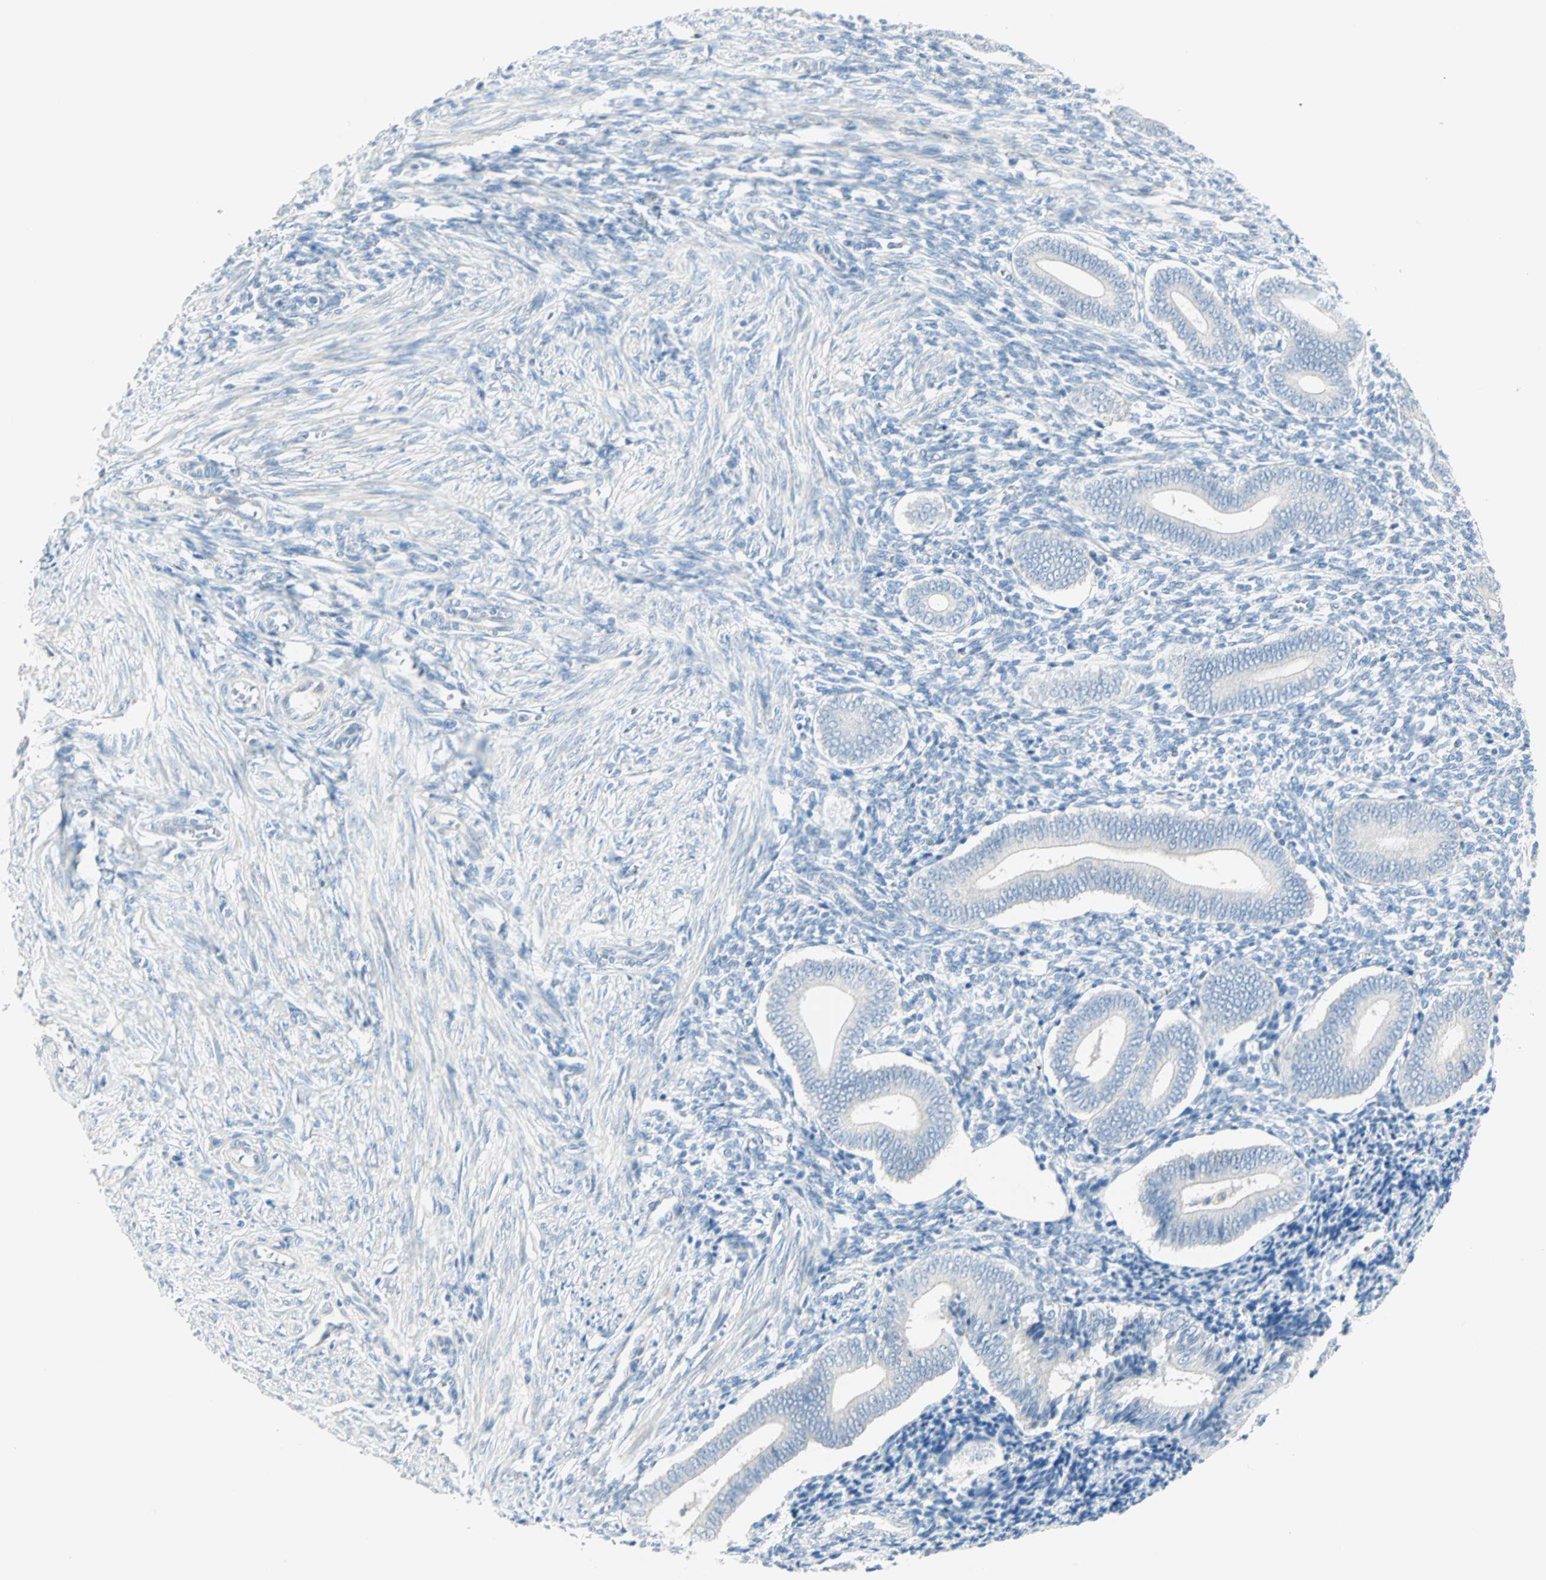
{"staining": {"intensity": "negative", "quantity": "none", "location": "none"}, "tissue": "endometrium", "cell_type": "Cells in endometrial stroma", "image_type": "normal", "snomed": [{"axis": "morphology", "description": "Normal tissue, NOS"}, {"axis": "topography", "description": "Uterus"}, {"axis": "topography", "description": "Endometrium"}], "caption": "High power microscopy image of an immunohistochemistry histopathology image of normal endometrium, revealing no significant expression in cells in endometrial stroma. The staining is performed using DAB brown chromogen with nuclei counter-stained in using hematoxylin.", "gene": "SULT1C2", "patient": {"sex": "female", "age": 33}}